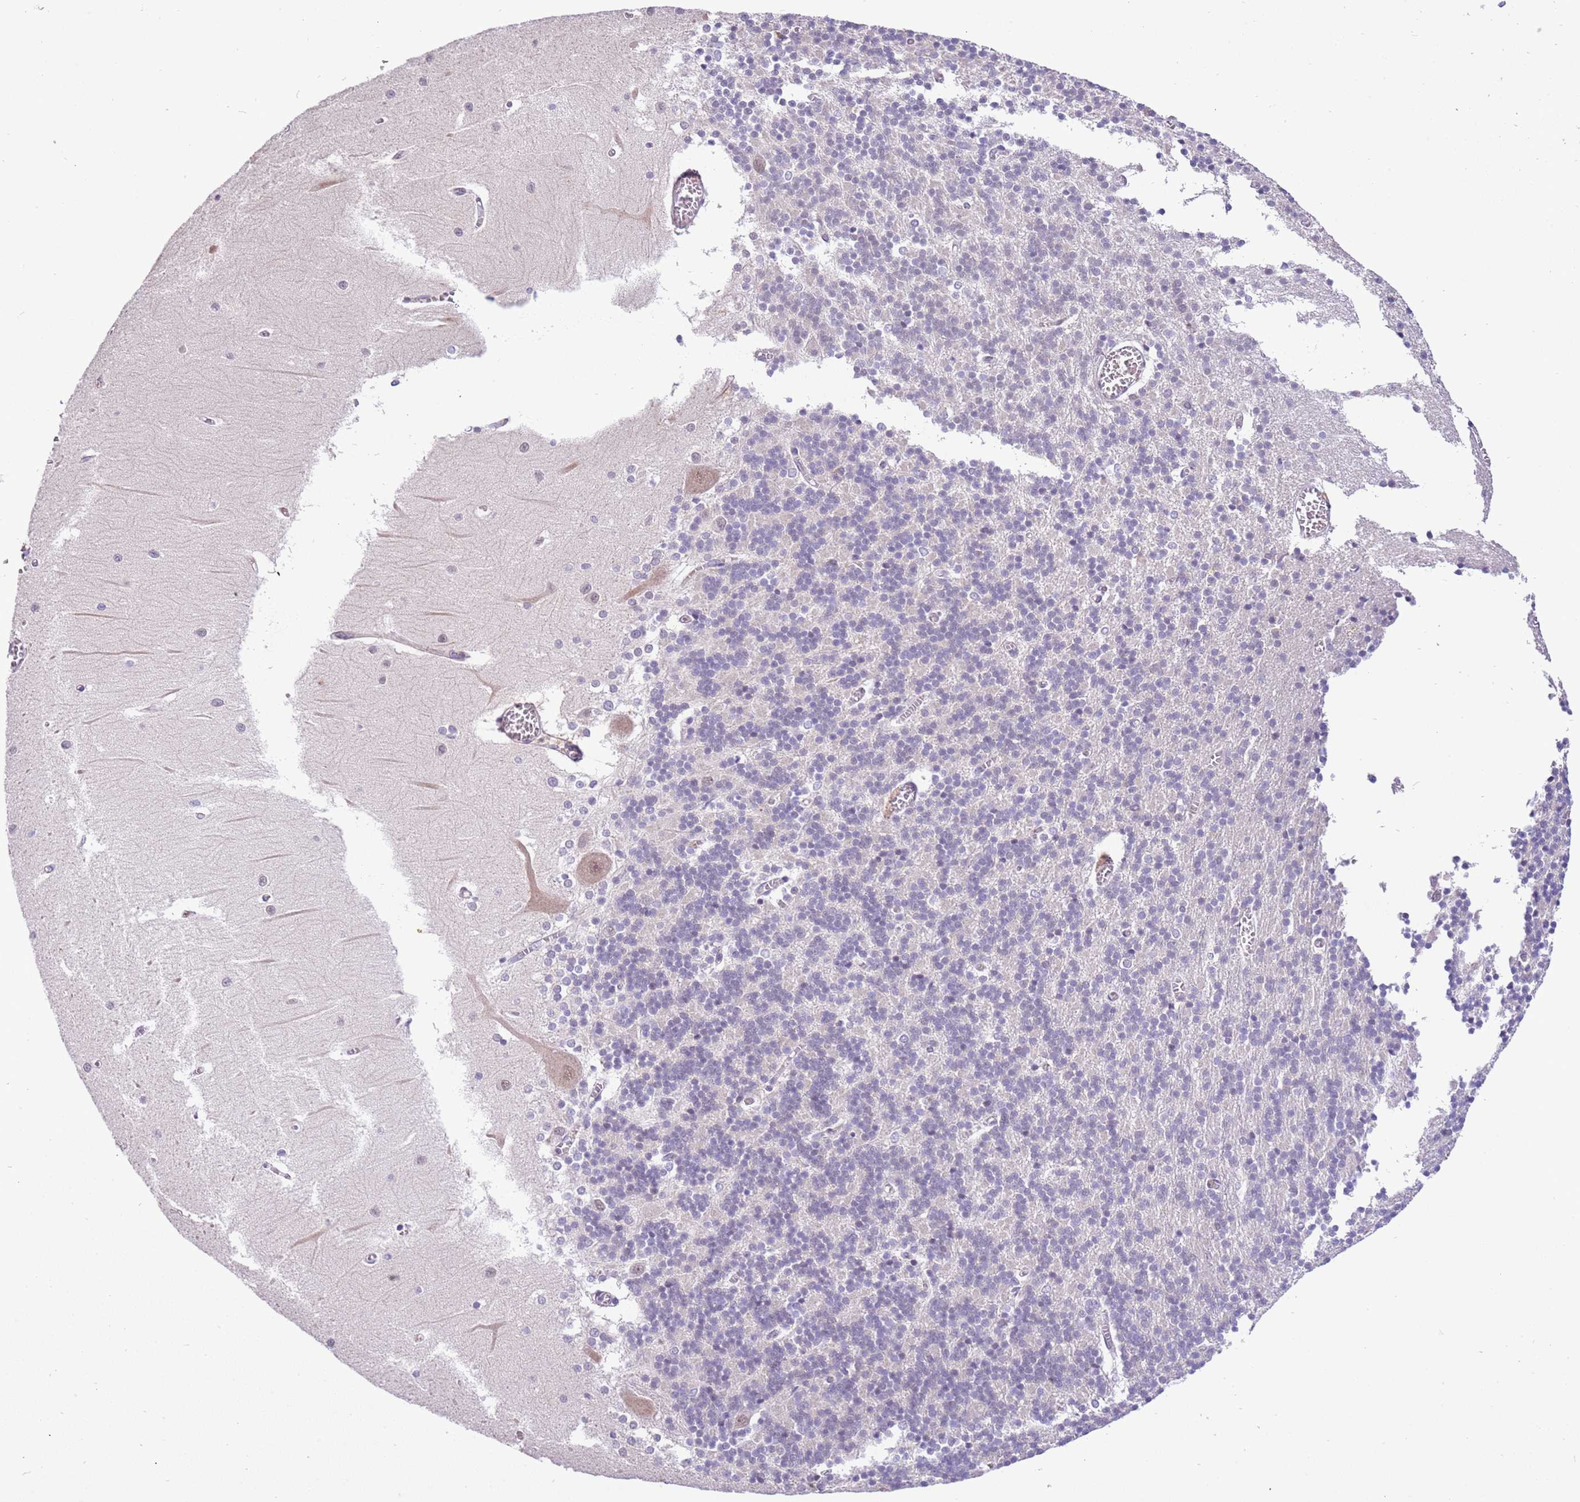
{"staining": {"intensity": "negative", "quantity": "none", "location": "none"}, "tissue": "cerebellum", "cell_type": "Cells in granular layer", "image_type": "normal", "snomed": [{"axis": "morphology", "description": "Normal tissue, NOS"}, {"axis": "topography", "description": "Cerebellum"}], "caption": "IHC of benign cerebellum shows no positivity in cells in granular layer.", "gene": "MAGEF1", "patient": {"sex": "male", "age": 37}}